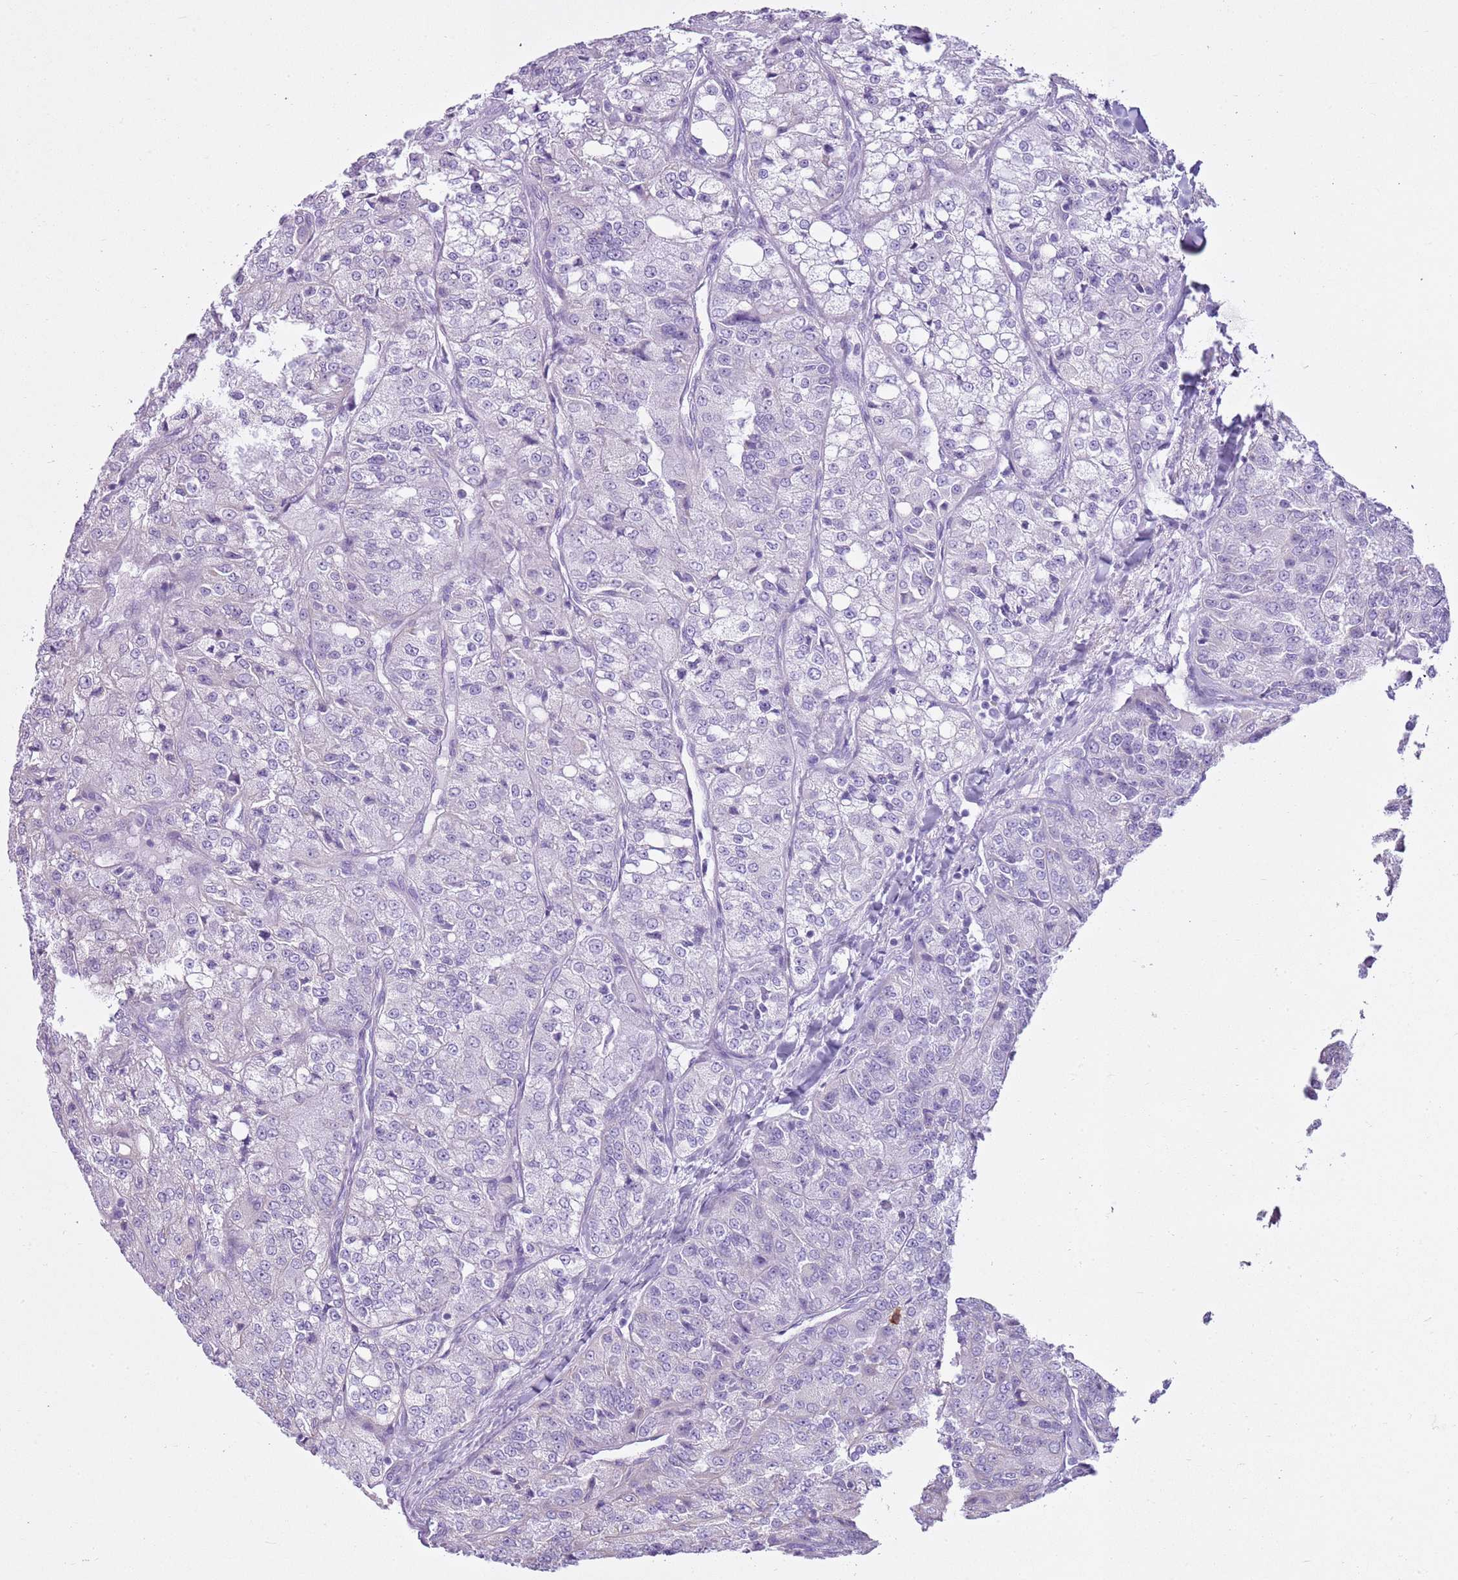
{"staining": {"intensity": "negative", "quantity": "none", "location": "none"}, "tissue": "renal cancer", "cell_type": "Tumor cells", "image_type": "cancer", "snomed": [{"axis": "morphology", "description": "Adenocarcinoma, NOS"}, {"axis": "topography", "description": "Kidney"}], "caption": "Photomicrograph shows no protein positivity in tumor cells of renal cancer (adenocarcinoma) tissue.", "gene": "CD177", "patient": {"sex": "female", "age": 63}}